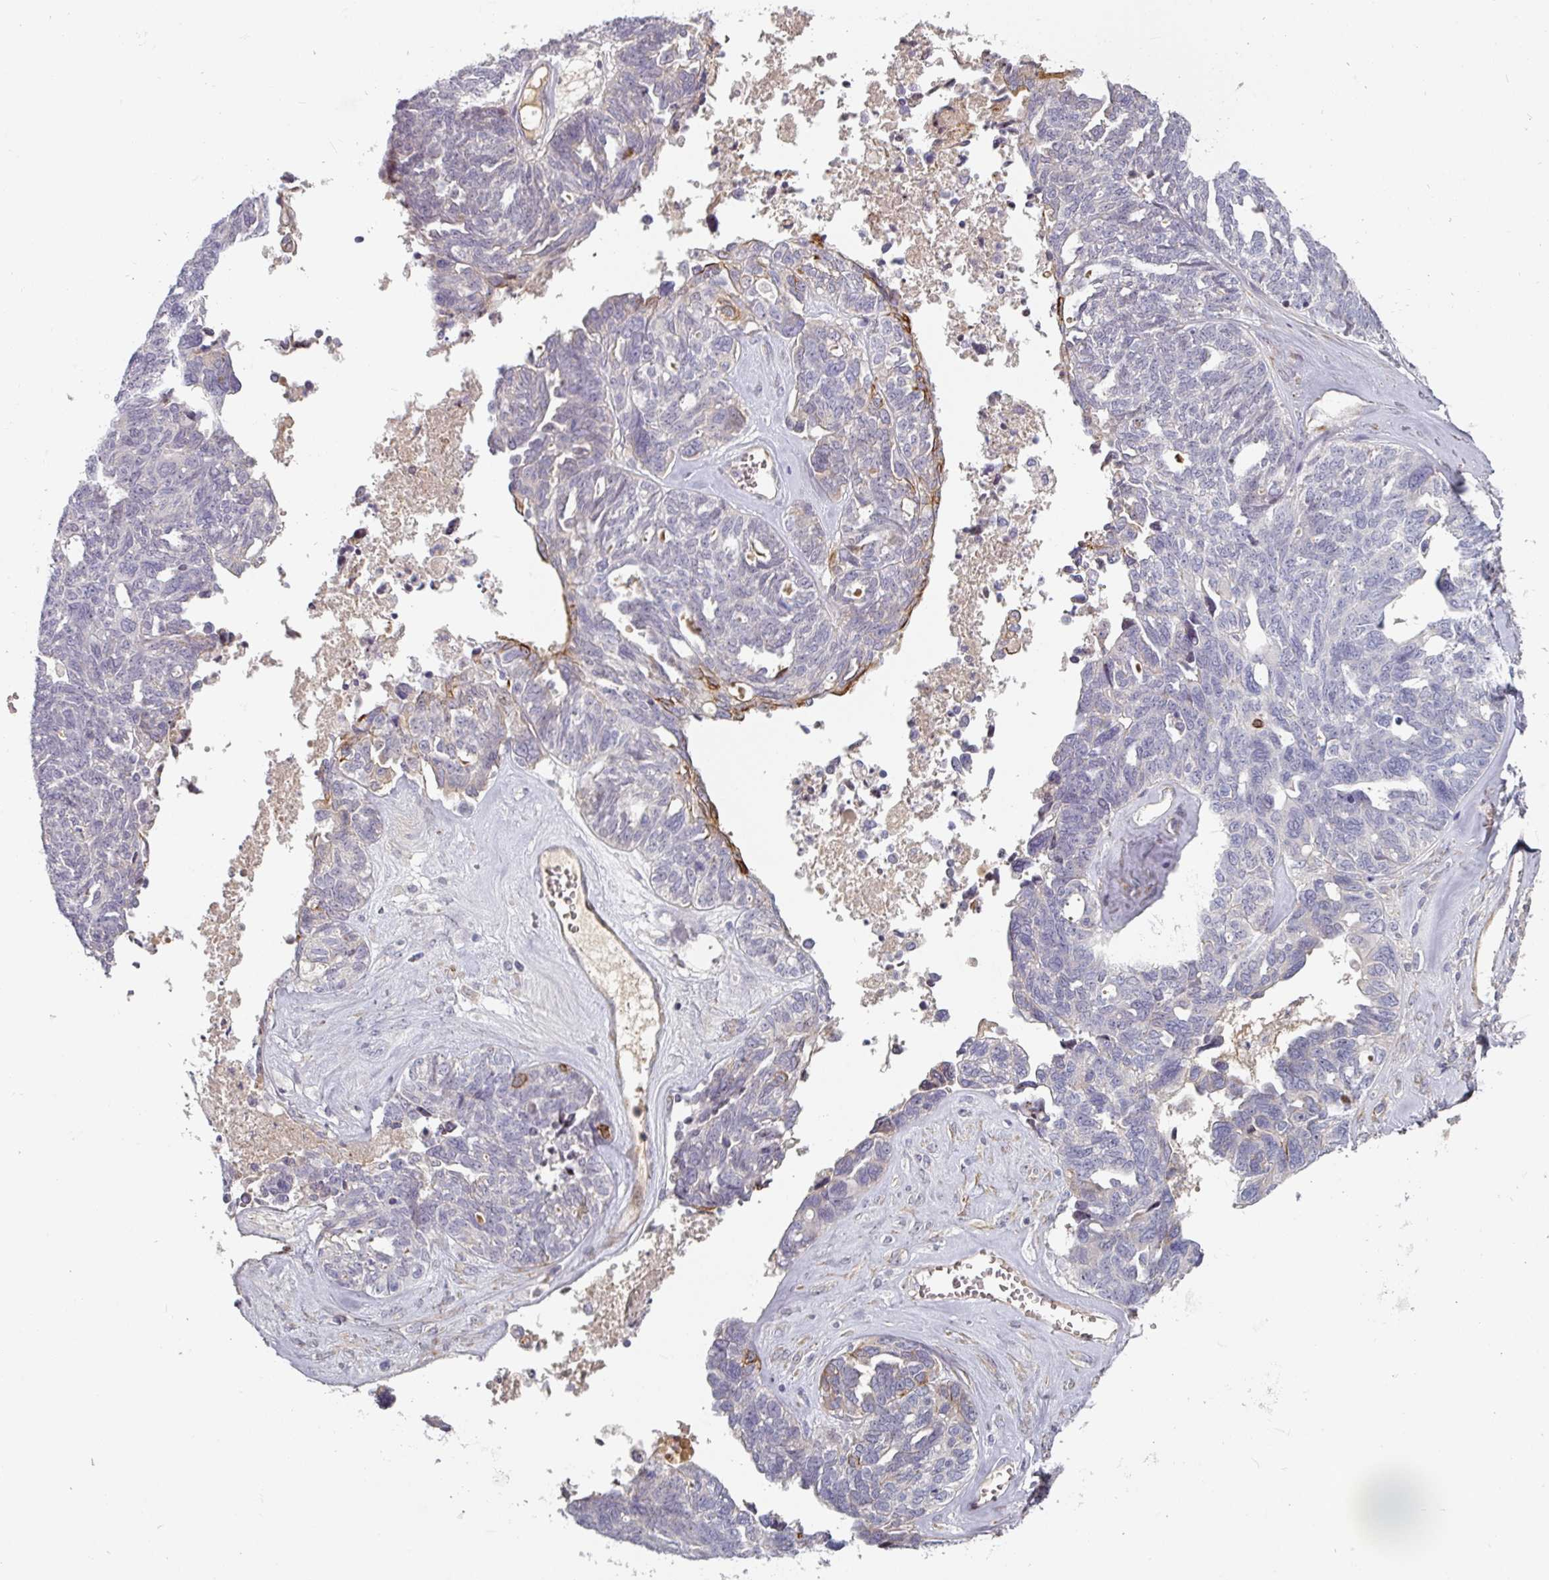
{"staining": {"intensity": "negative", "quantity": "none", "location": "none"}, "tissue": "ovarian cancer", "cell_type": "Tumor cells", "image_type": "cancer", "snomed": [{"axis": "morphology", "description": "Cystadenocarcinoma, serous, NOS"}, {"axis": "topography", "description": "Ovary"}], "caption": "Immunohistochemical staining of serous cystadenocarcinoma (ovarian) shows no significant positivity in tumor cells.", "gene": "CEP78", "patient": {"sex": "female", "age": 79}}